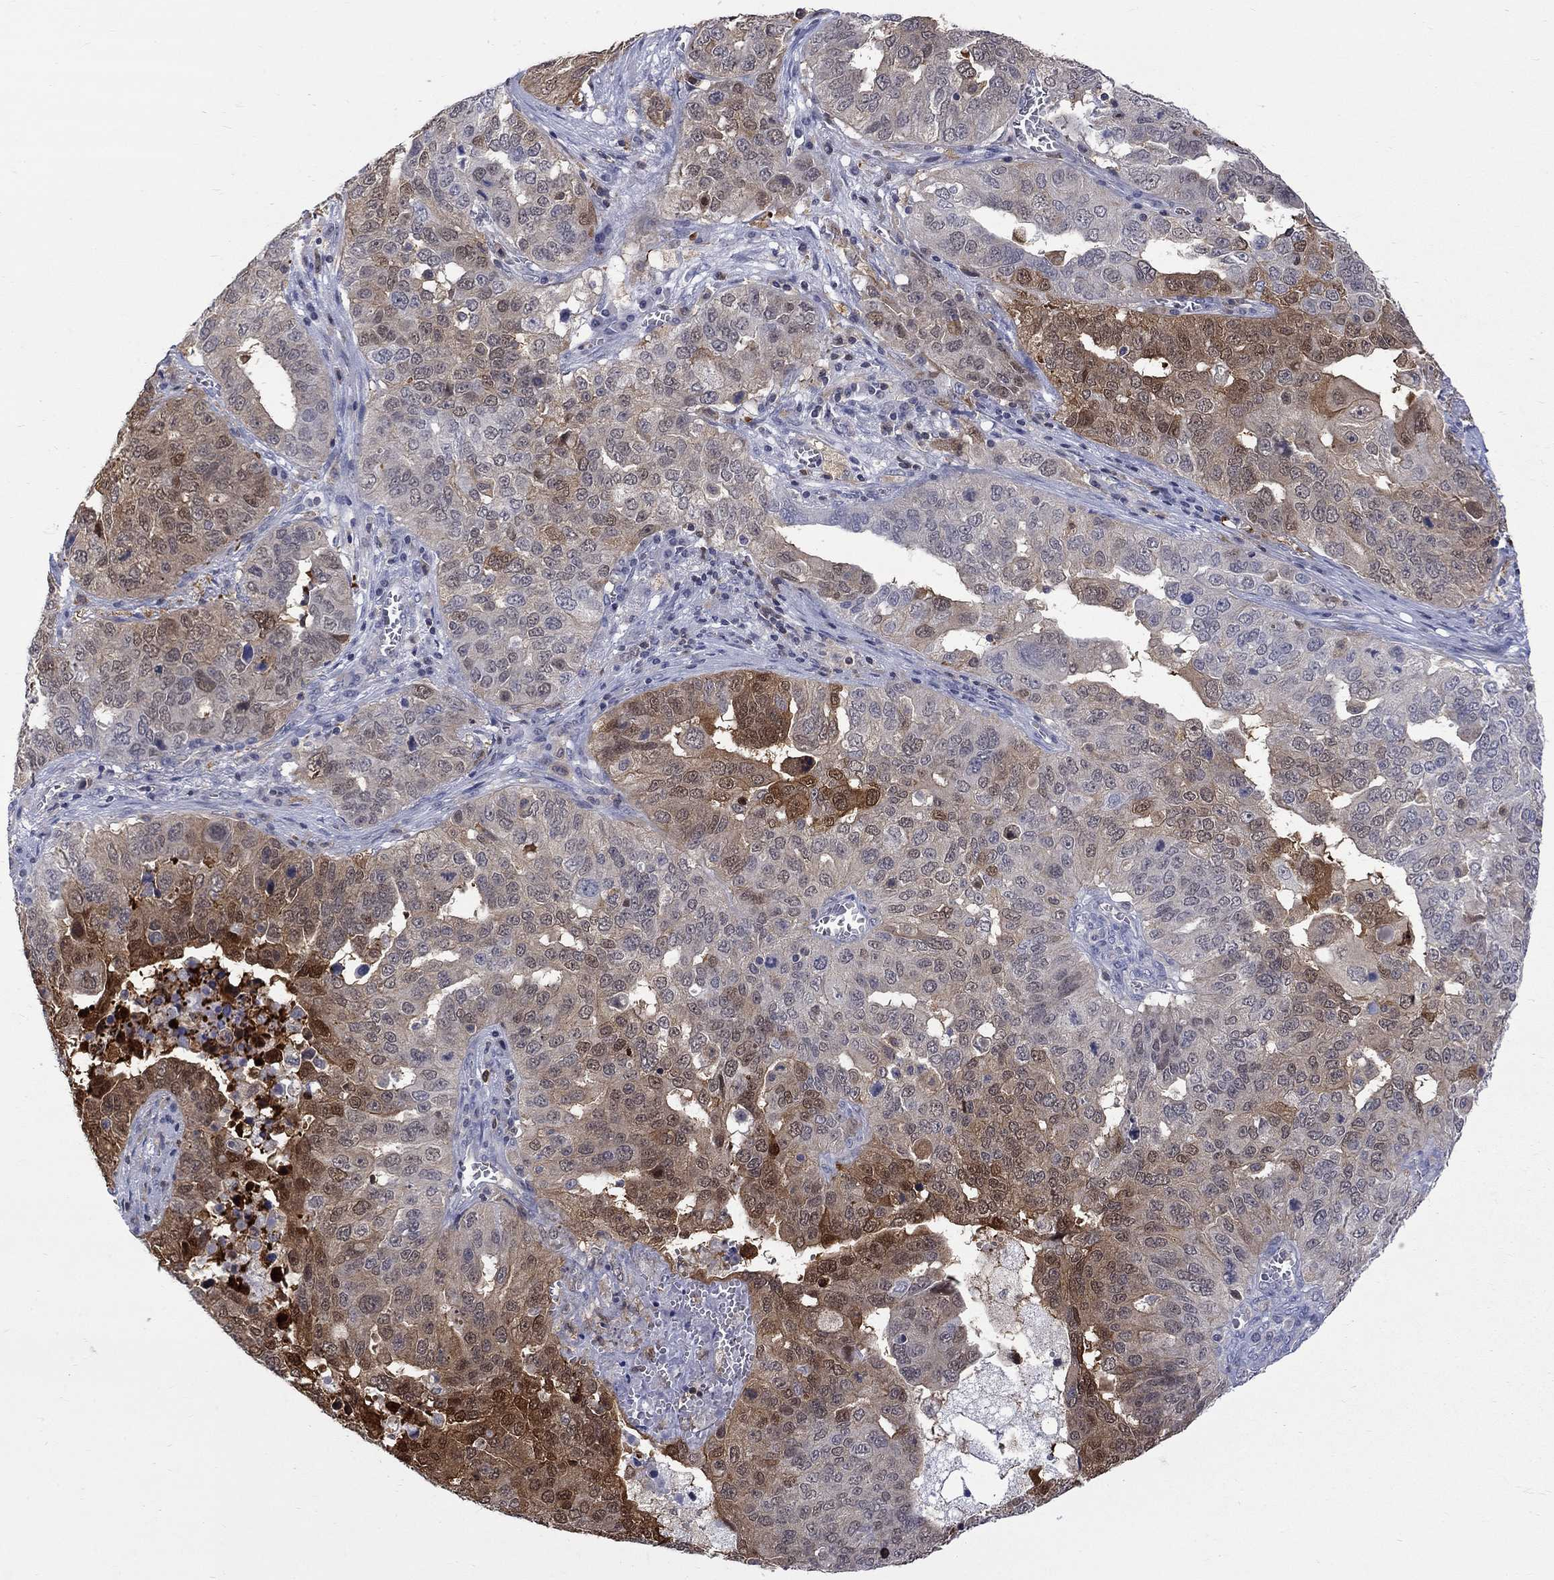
{"staining": {"intensity": "strong", "quantity": "<25%", "location": "cytoplasmic/membranous"}, "tissue": "ovarian cancer", "cell_type": "Tumor cells", "image_type": "cancer", "snomed": [{"axis": "morphology", "description": "Carcinoma, endometroid"}, {"axis": "topography", "description": "Soft tissue"}, {"axis": "topography", "description": "Ovary"}], "caption": "Protein expression analysis of human endometroid carcinoma (ovarian) reveals strong cytoplasmic/membranous staining in approximately <25% of tumor cells.", "gene": "HKDC1", "patient": {"sex": "female", "age": 52}}